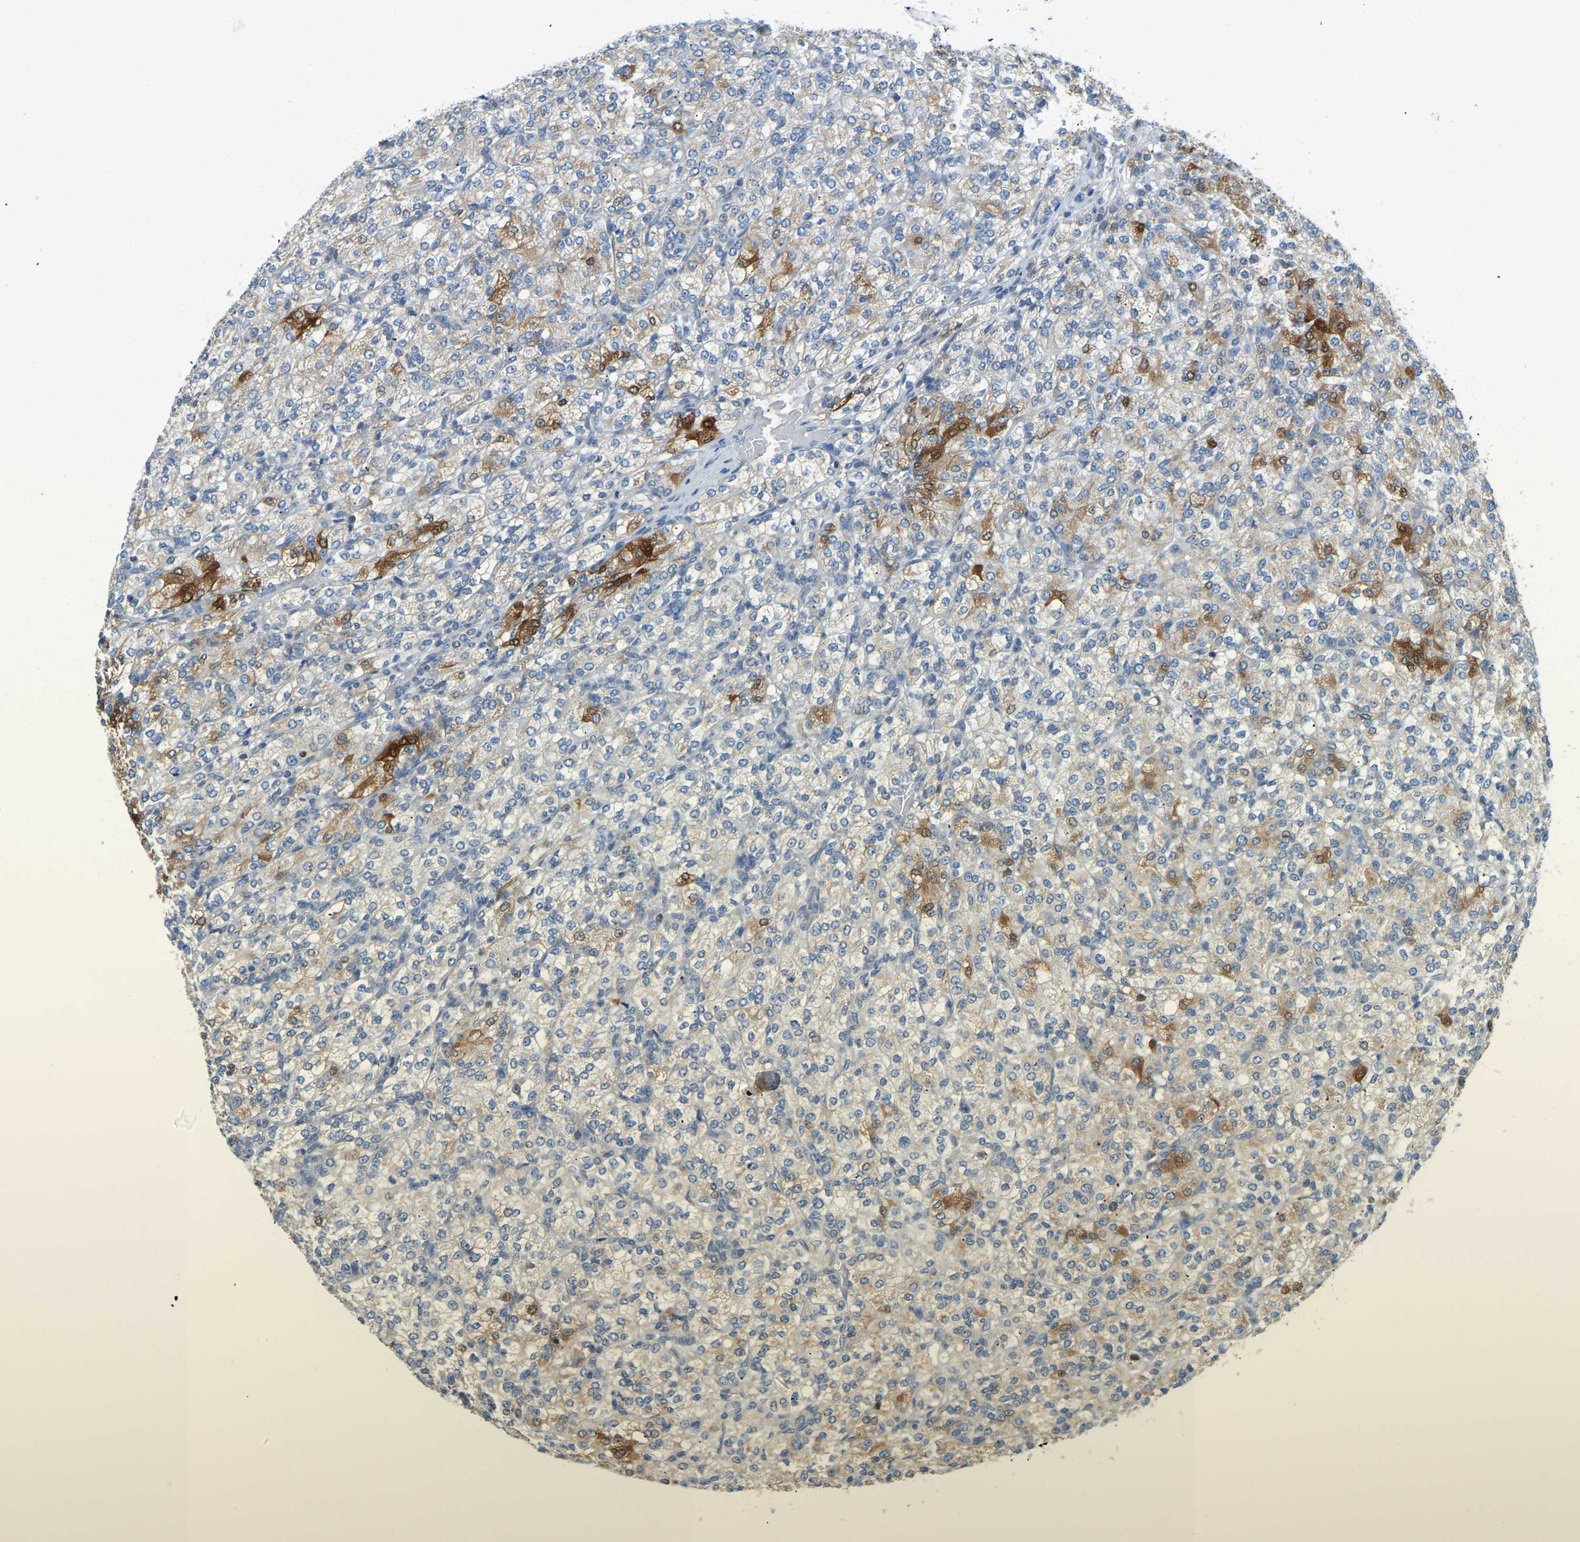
{"staining": {"intensity": "strong", "quantity": "<25%", "location": "cytoplasmic/membranous,nuclear"}, "tissue": "renal cancer", "cell_type": "Tumor cells", "image_type": "cancer", "snomed": [{"axis": "morphology", "description": "Adenocarcinoma, NOS"}, {"axis": "topography", "description": "Kidney"}], "caption": "Adenocarcinoma (renal) stained for a protein exhibits strong cytoplasmic/membranous and nuclear positivity in tumor cells. The protein of interest is stained brown, and the nuclei are stained in blue (DAB IHC with brightfield microscopy, high magnification).", "gene": "GDA", "patient": {"sex": "male", "age": 77}}